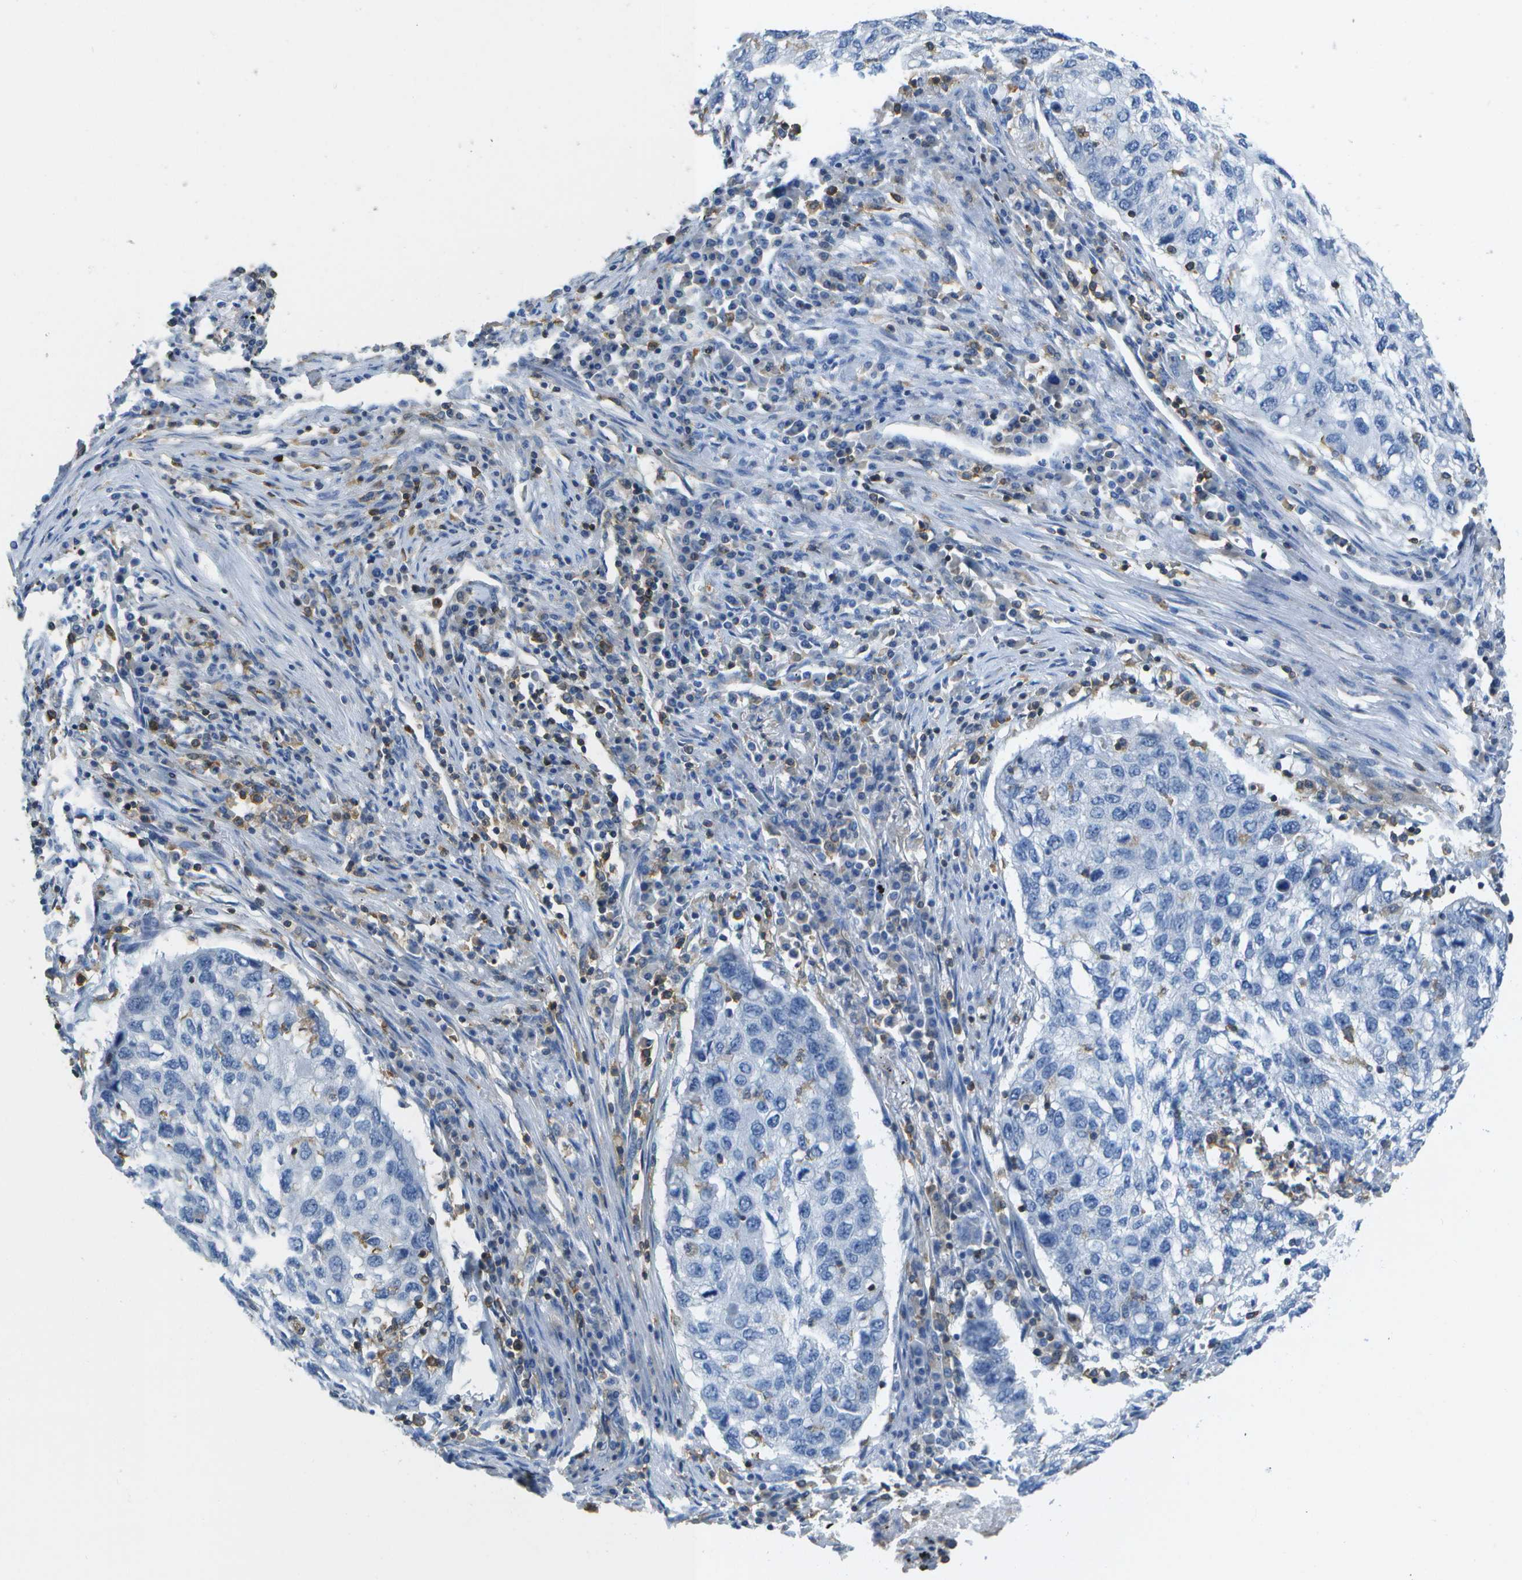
{"staining": {"intensity": "negative", "quantity": "none", "location": "none"}, "tissue": "lung cancer", "cell_type": "Tumor cells", "image_type": "cancer", "snomed": [{"axis": "morphology", "description": "Squamous cell carcinoma, NOS"}, {"axis": "topography", "description": "Lung"}], "caption": "High power microscopy image of an immunohistochemistry image of squamous cell carcinoma (lung), revealing no significant positivity in tumor cells. (DAB immunohistochemistry, high magnification).", "gene": "RCSD1", "patient": {"sex": "female", "age": 63}}